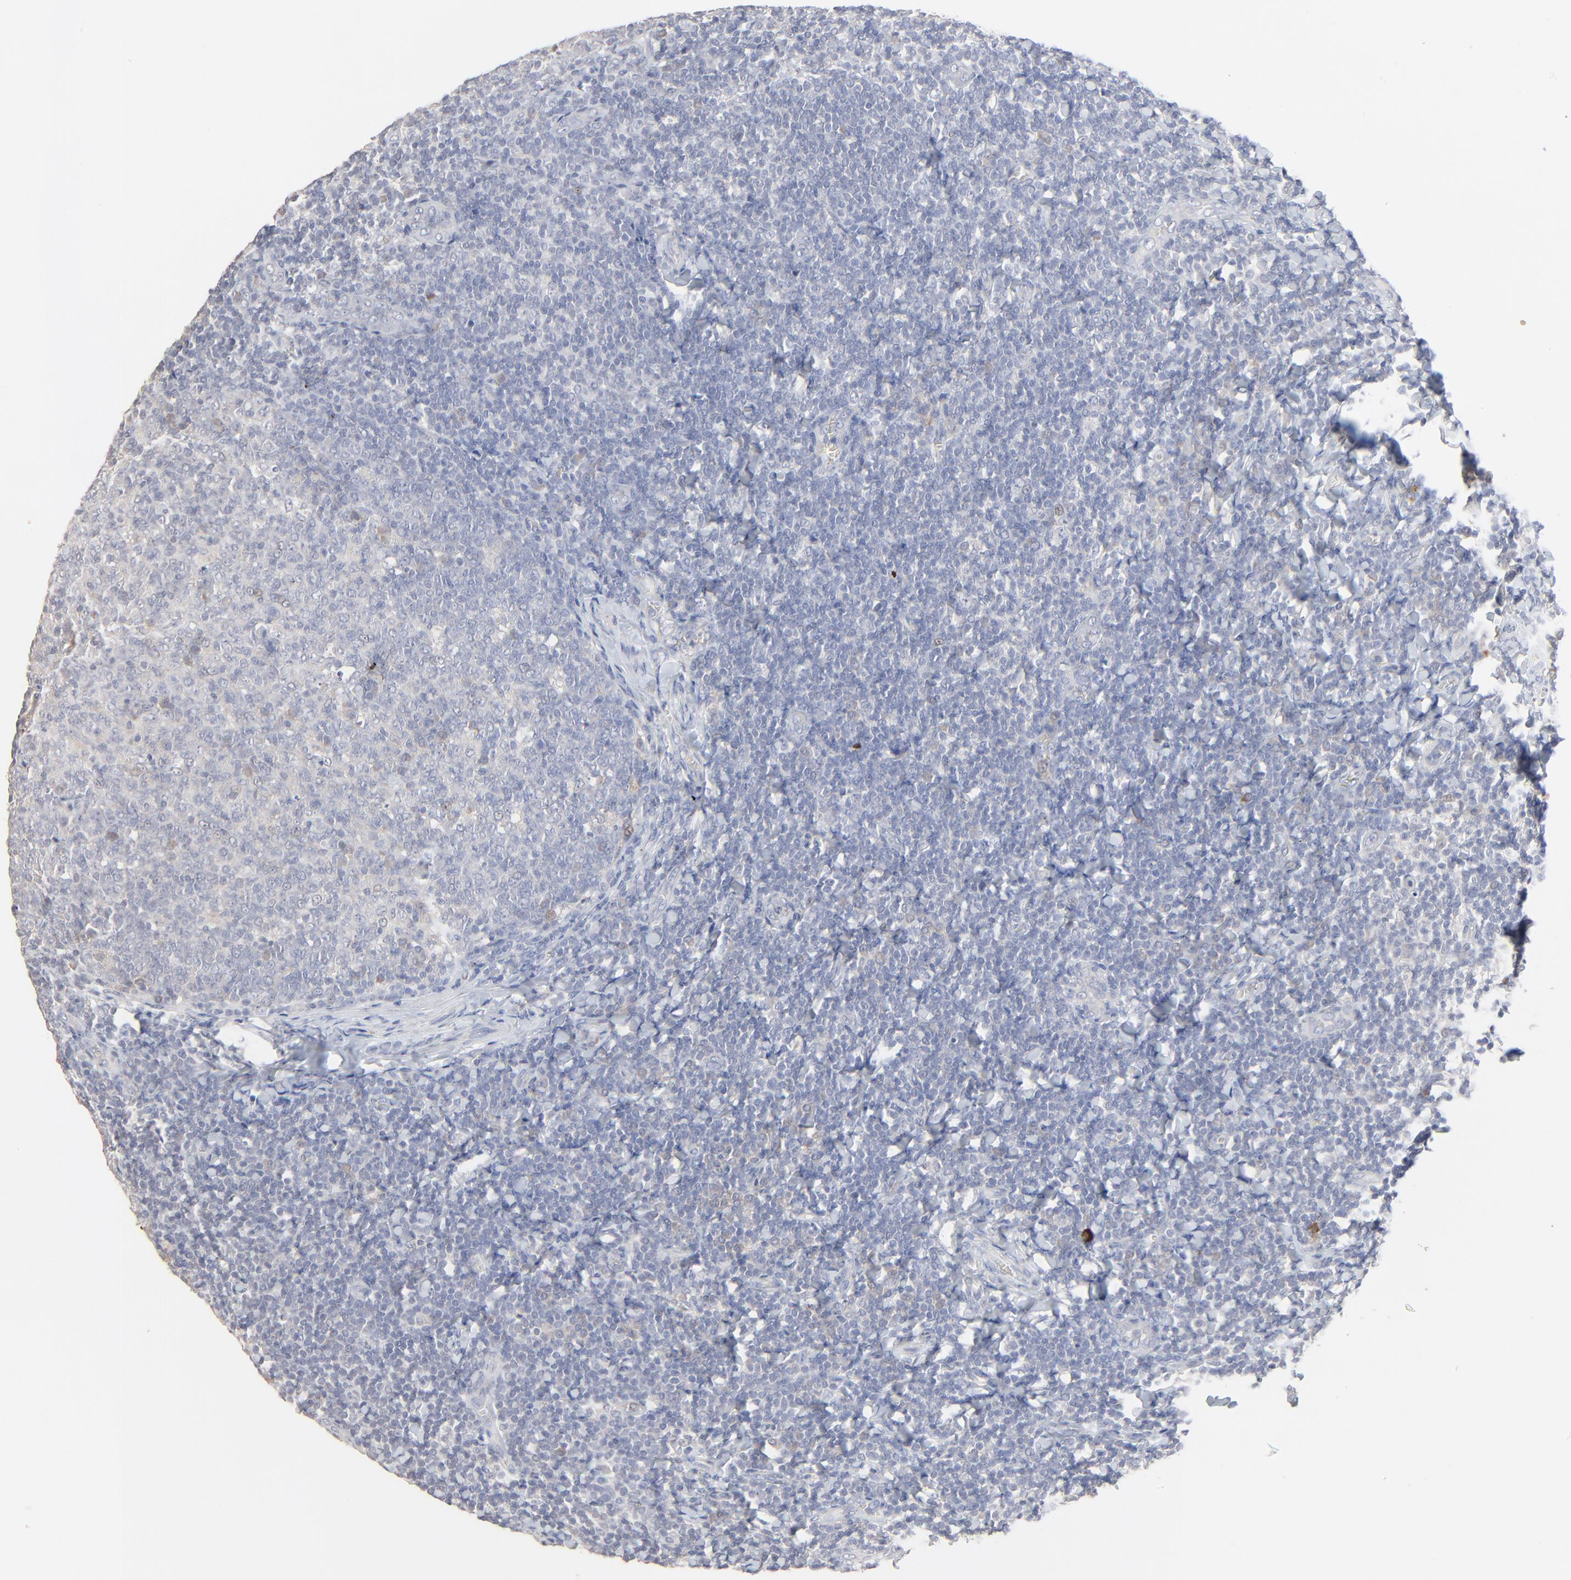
{"staining": {"intensity": "weak", "quantity": "<25%", "location": "cytoplasmic/membranous"}, "tissue": "tonsil", "cell_type": "Germinal center cells", "image_type": "normal", "snomed": [{"axis": "morphology", "description": "Normal tissue, NOS"}, {"axis": "topography", "description": "Tonsil"}], "caption": "The immunohistochemistry (IHC) histopathology image has no significant staining in germinal center cells of tonsil. The staining was performed using DAB to visualize the protein expression in brown, while the nuclei were stained in blue with hematoxylin (Magnification: 20x).", "gene": "FANCB", "patient": {"sex": "male", "age": 31}}